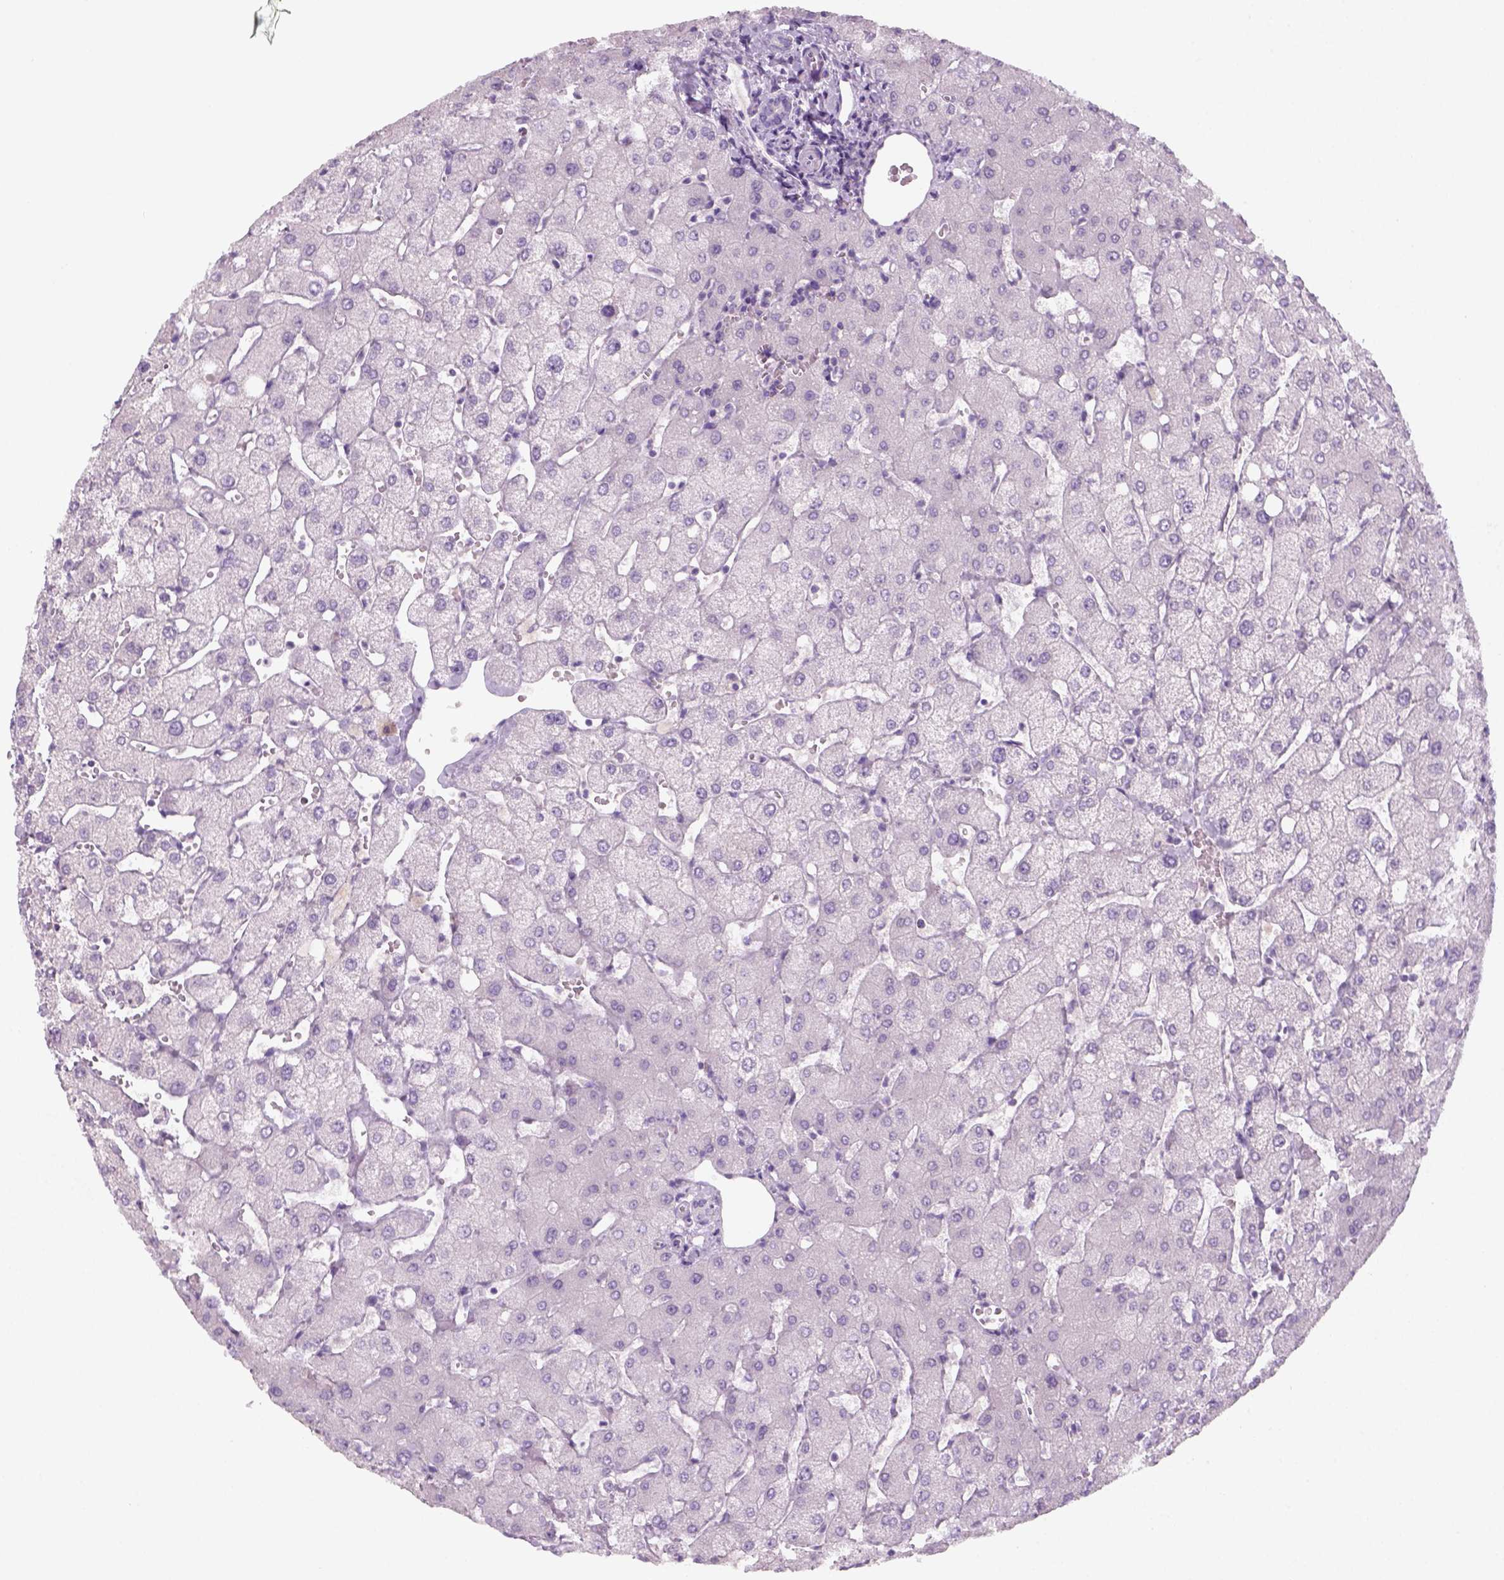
{"staining": {"intensity": "negative", "quantity": "none", "location": "none"}, "tissue": "liver", "cell_type": "Cholangiocytes", "image_type": "normal", "snomed": [{"axis": "morphology", "description": "Normal tissue, NOS"}, {"axis": "topography", "description": "Liver"}], "caption": "This is an immunohistochemistry histopathology image of unremarkable human liver. There is no staining in cholangiocytes.", "gene": "KRT25", "patient": {"sex": "female", "age": 54}}